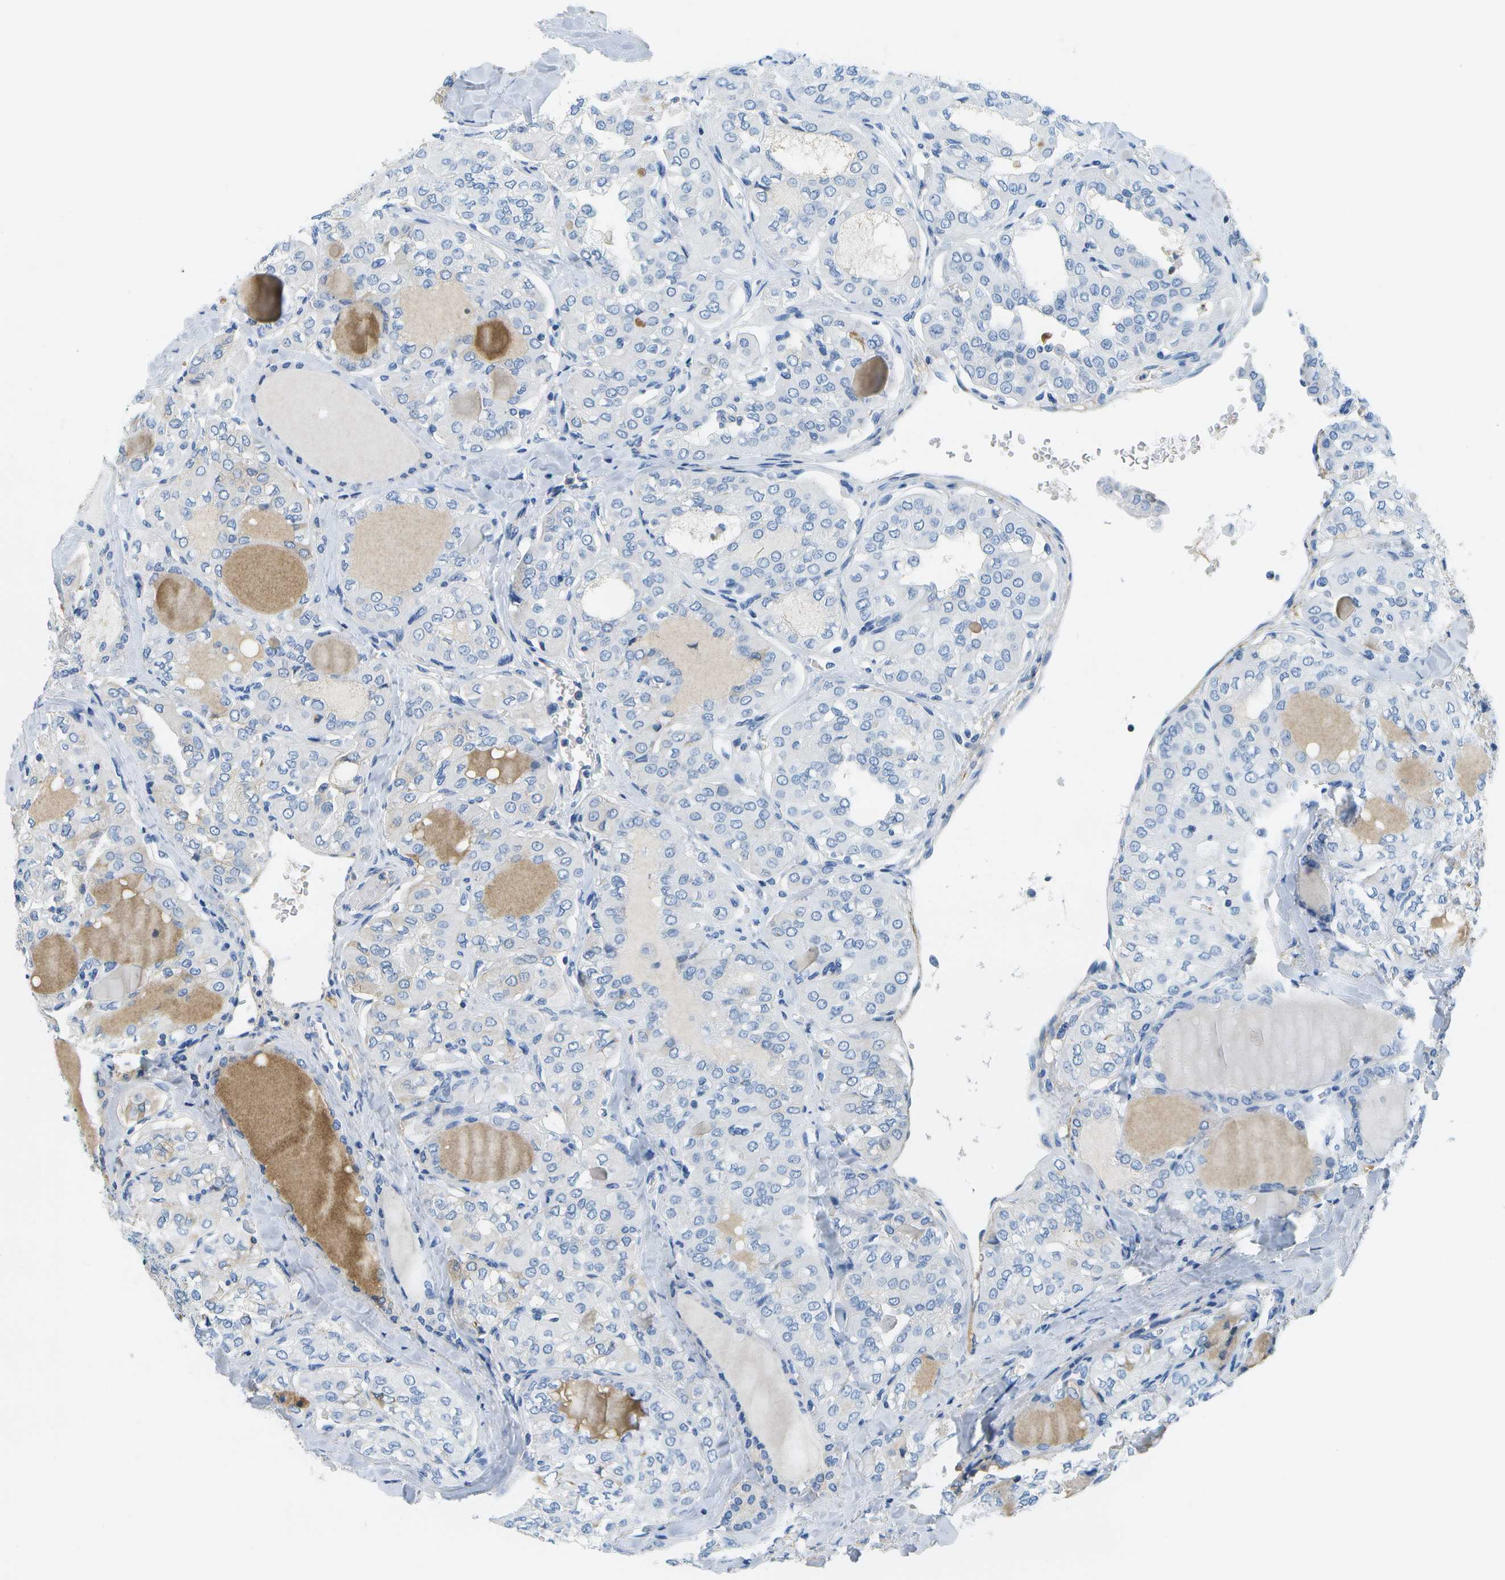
{"staining": {"intensity": "weak", "quantity": "<25%", "location": "cytoplasmic/membranous"}, "tissue": "thyroid cancer", "cell_type": "Tumor cells", "image_type": "cancer", "snomed": [{"axis": "morphology", "description": "Papillary adenocarcinoma, NOS"}, {"axis": "topography", "description": "Thyroid gland"}], "caption": "IHC of human thyroid papillary adenocarcinoma reveals no expression in tumor cells.", "gene": "SERPINA1", "patient": {"sex": "male", "age": 20}}